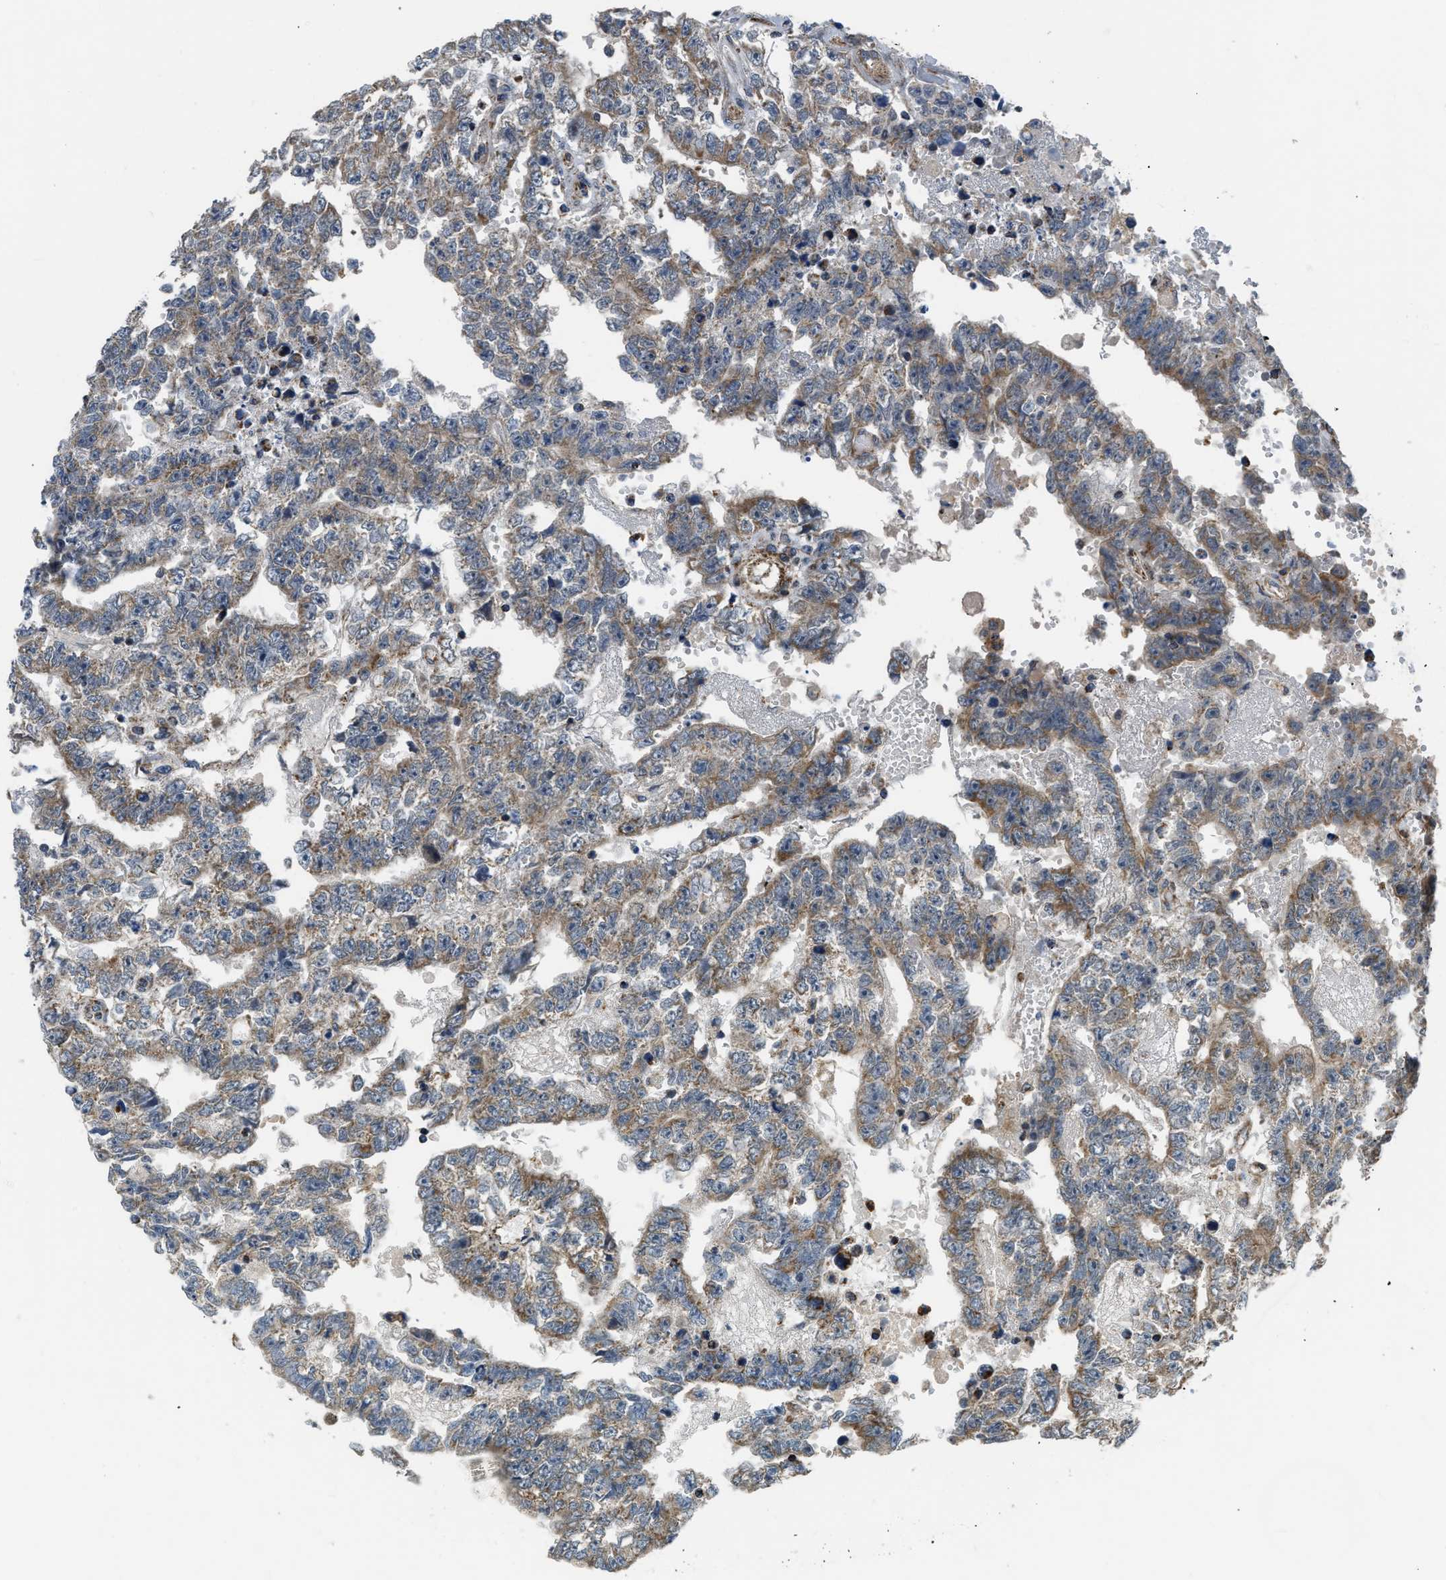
{"staining": {"intensity": "moderate", "quantity": ">75%", "location": "cytoplasmic/membranous"}, "tissue": "testis cancer", "cell_type": "Tumor cells", "image_type": "cancer", "snomed": [{"axis": "morphology", "description": "Carcinoma, Embryonal, NOS"}, {"axis": "topography", "description": "Testis"}], "caption": "Testis cancer (embryonal carcinoma) tissue reveals moderate cytoplasmic/membranous staining in about >75% of tumor cells The staining is performed using DAB brown chromogen to label protein expression. The nuclei are counter-stained blue using hematoxylin.", "gene": "GSDME", "patient": {"sex": "male", "age": 25}}